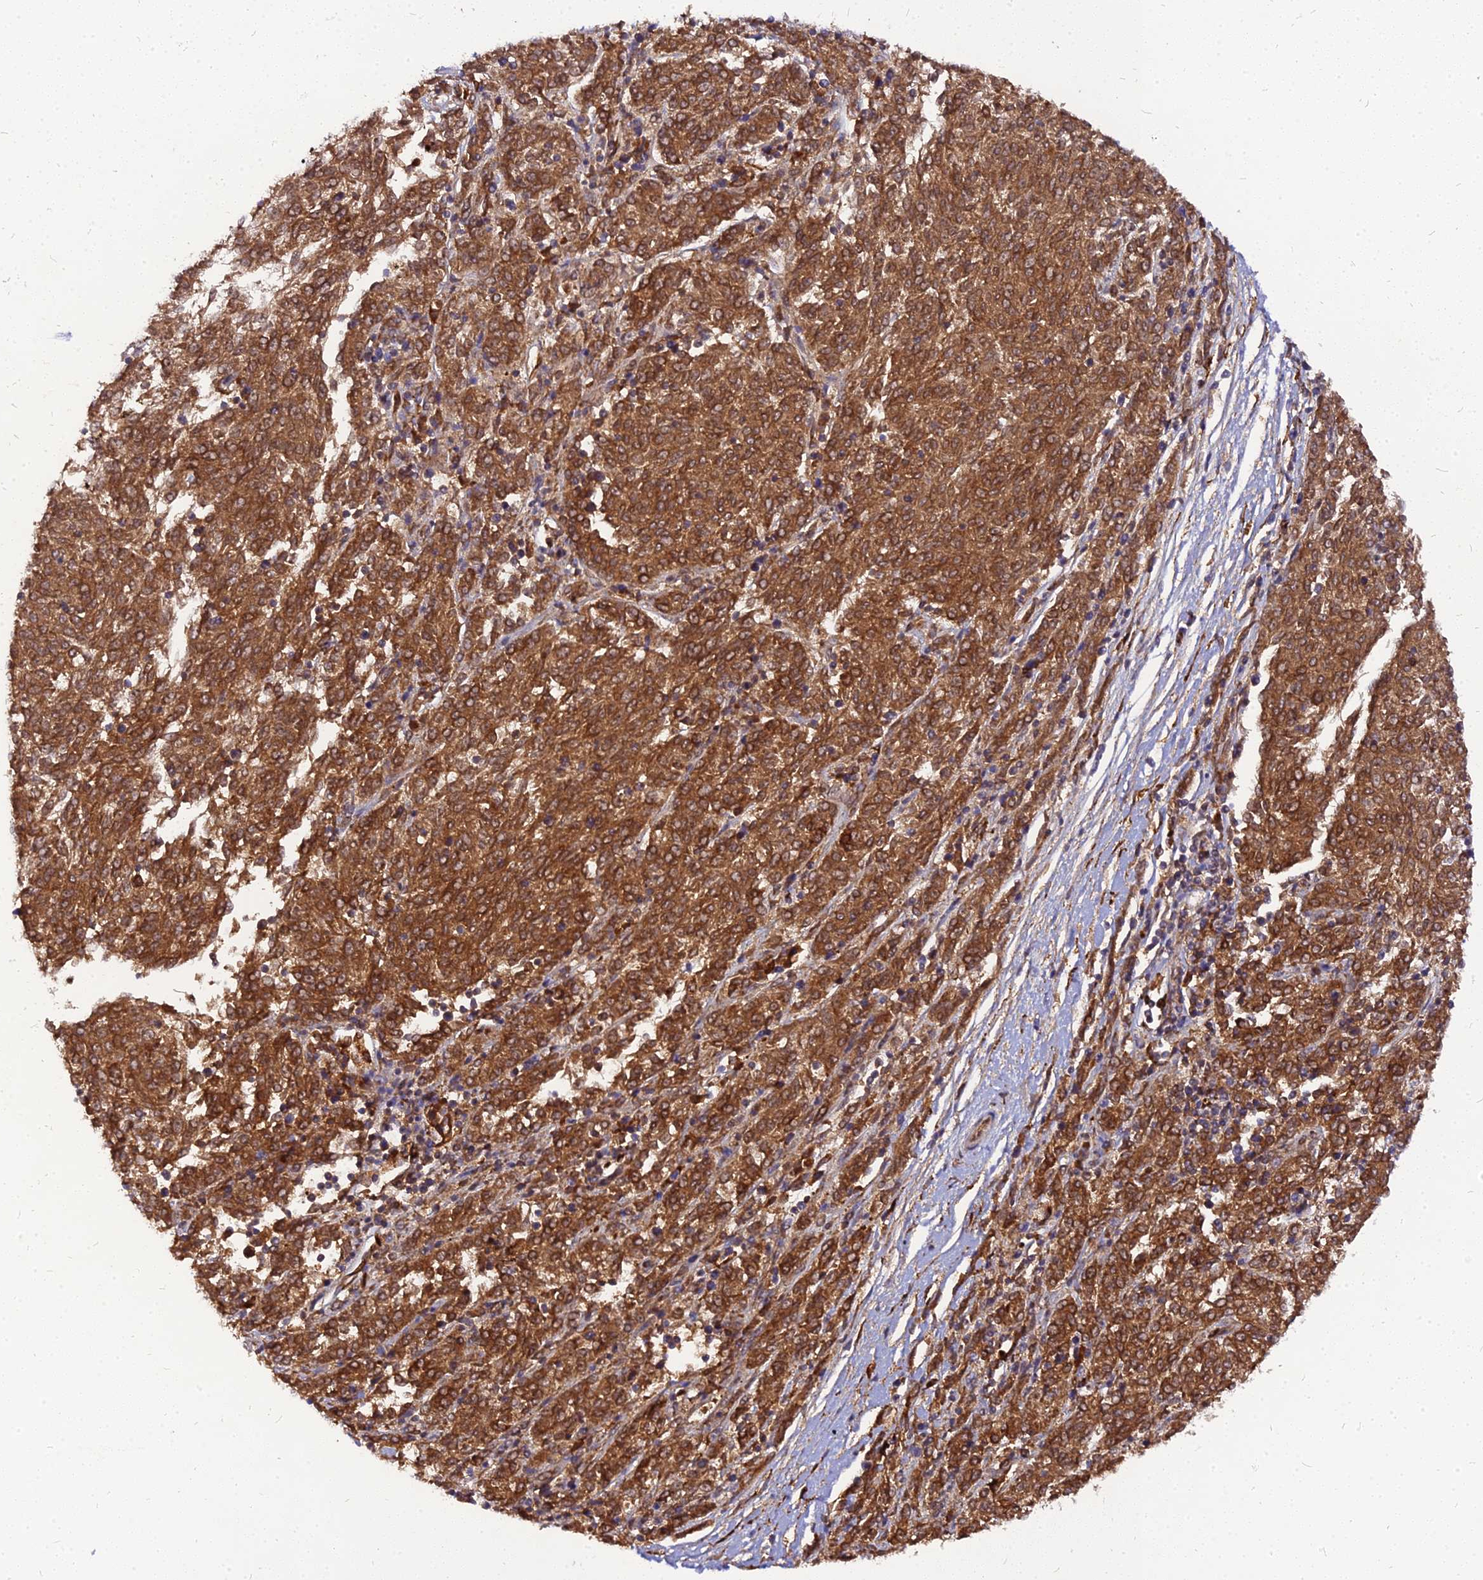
{"staining": {"intensity": "strong", "quantity": ">75%", "location": "cytoplasmic/membranous"}, "tissue": "melanoma", "cell_type": "Tumor cells", "image_type": "cancer", "snomed": [{"axis": "morphology", "description": "Malignant melanoma, NOS"}, {"axis": "topography", "description": "Skin"}], "caption": "Malignant melanoma tissue shows strong cytoplasmic/membranous positivity in approximately >75% of tumor cells (DAB IHC with brightfield microscopy, high magnification).", "gene": "PDE4D", "patient": {"sex": "female", "age": 72}}